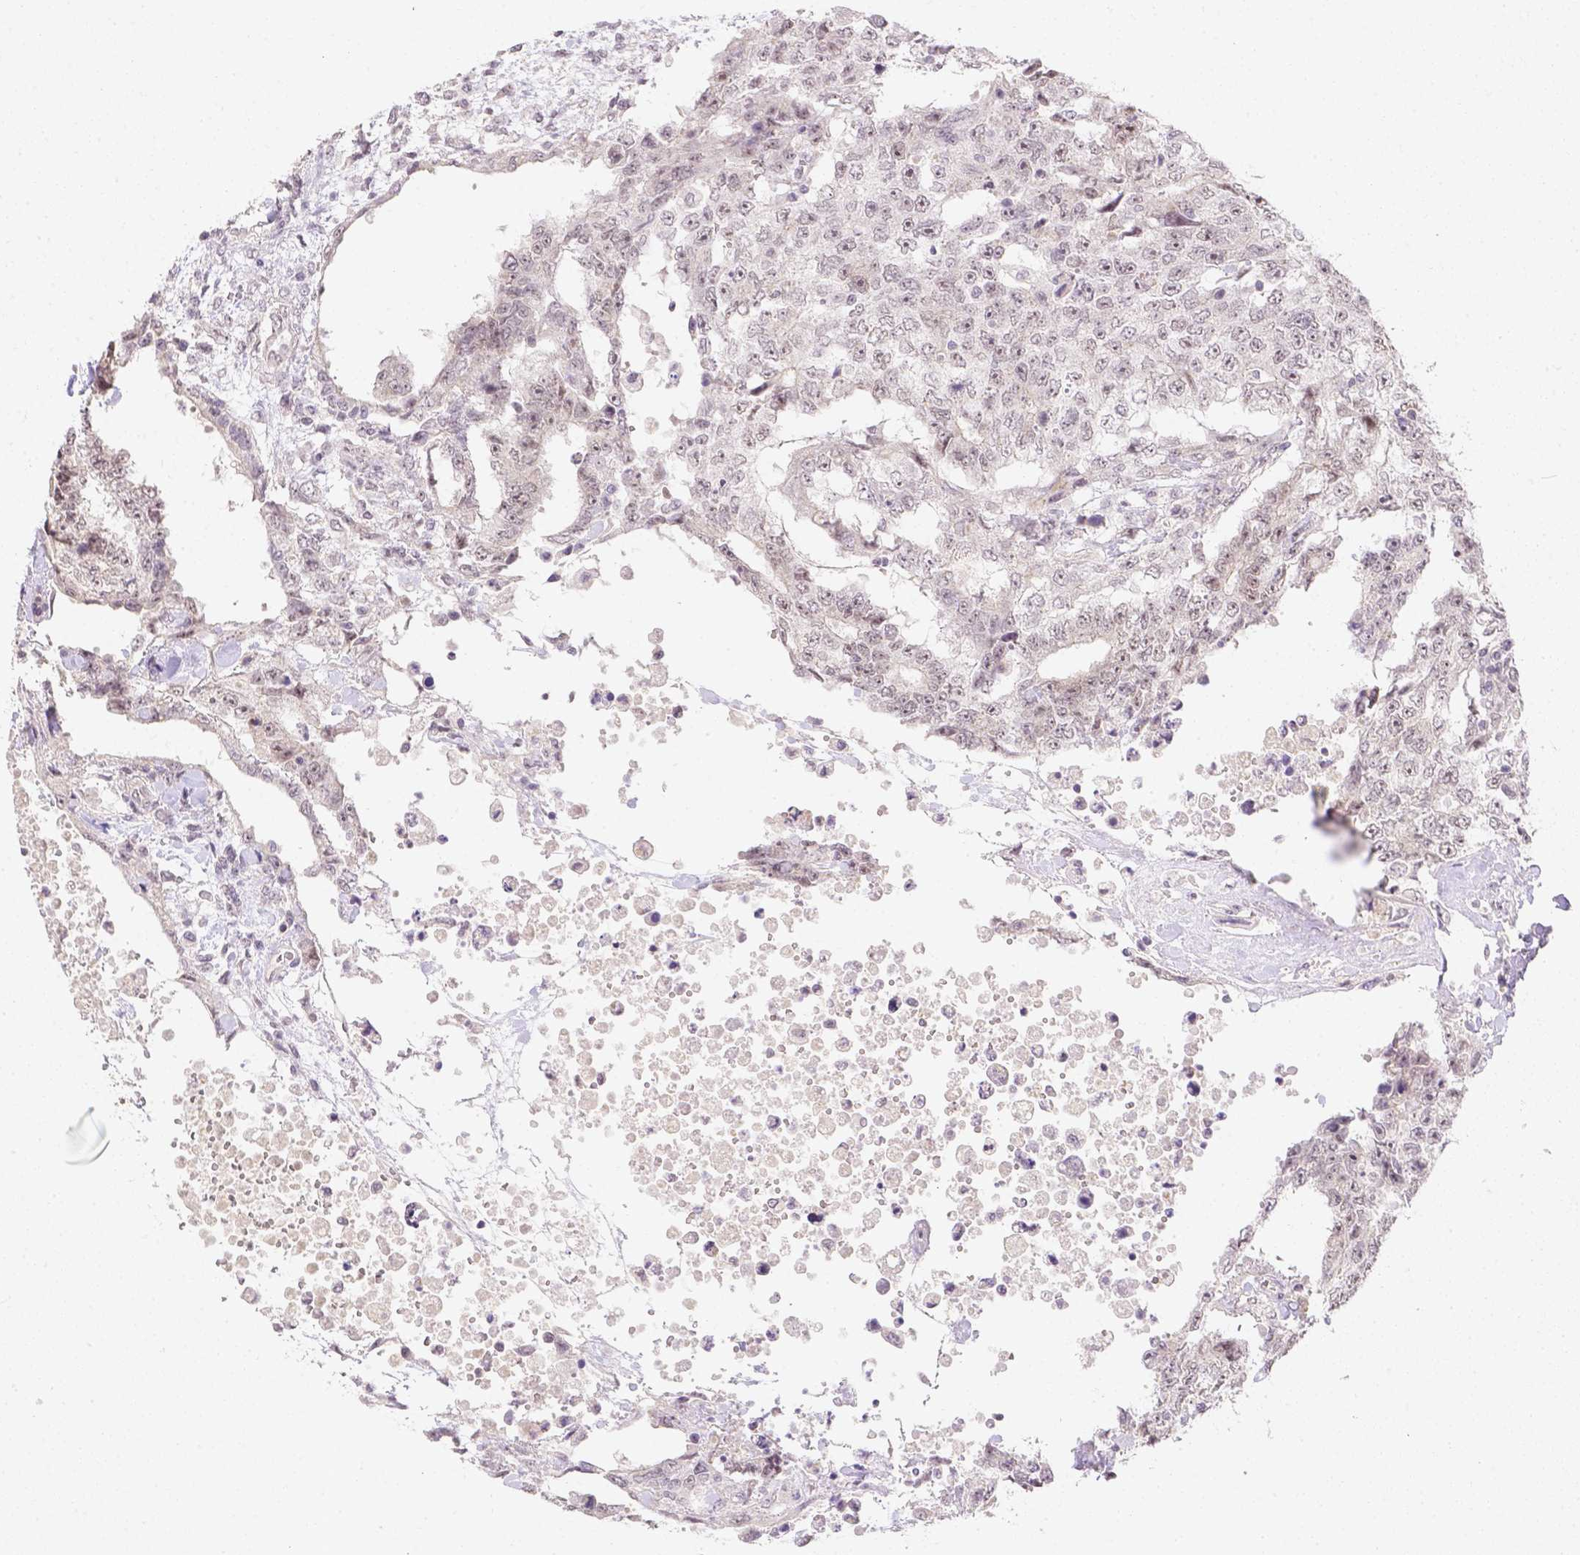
{"staining": {"intensity": "weak", "quantity": "<25%", "location": "nuclear"}, "tissue": "testis cancer", "cell_type": "Tumor cells", "image_type": "cancer", "snomed": [{"axis": "morphology", "description": "Carcinoma, Embryonal, NOS"}, {"axis": "topography", "description": "Testis"}], "caption": "Immunohistochemistry histopathology image of human testis cancer stained for a protein (brown), which shows no staining in tumor cells.", "gene": "ZNF280B", "patient": {"sex": "male", "age": 24}}